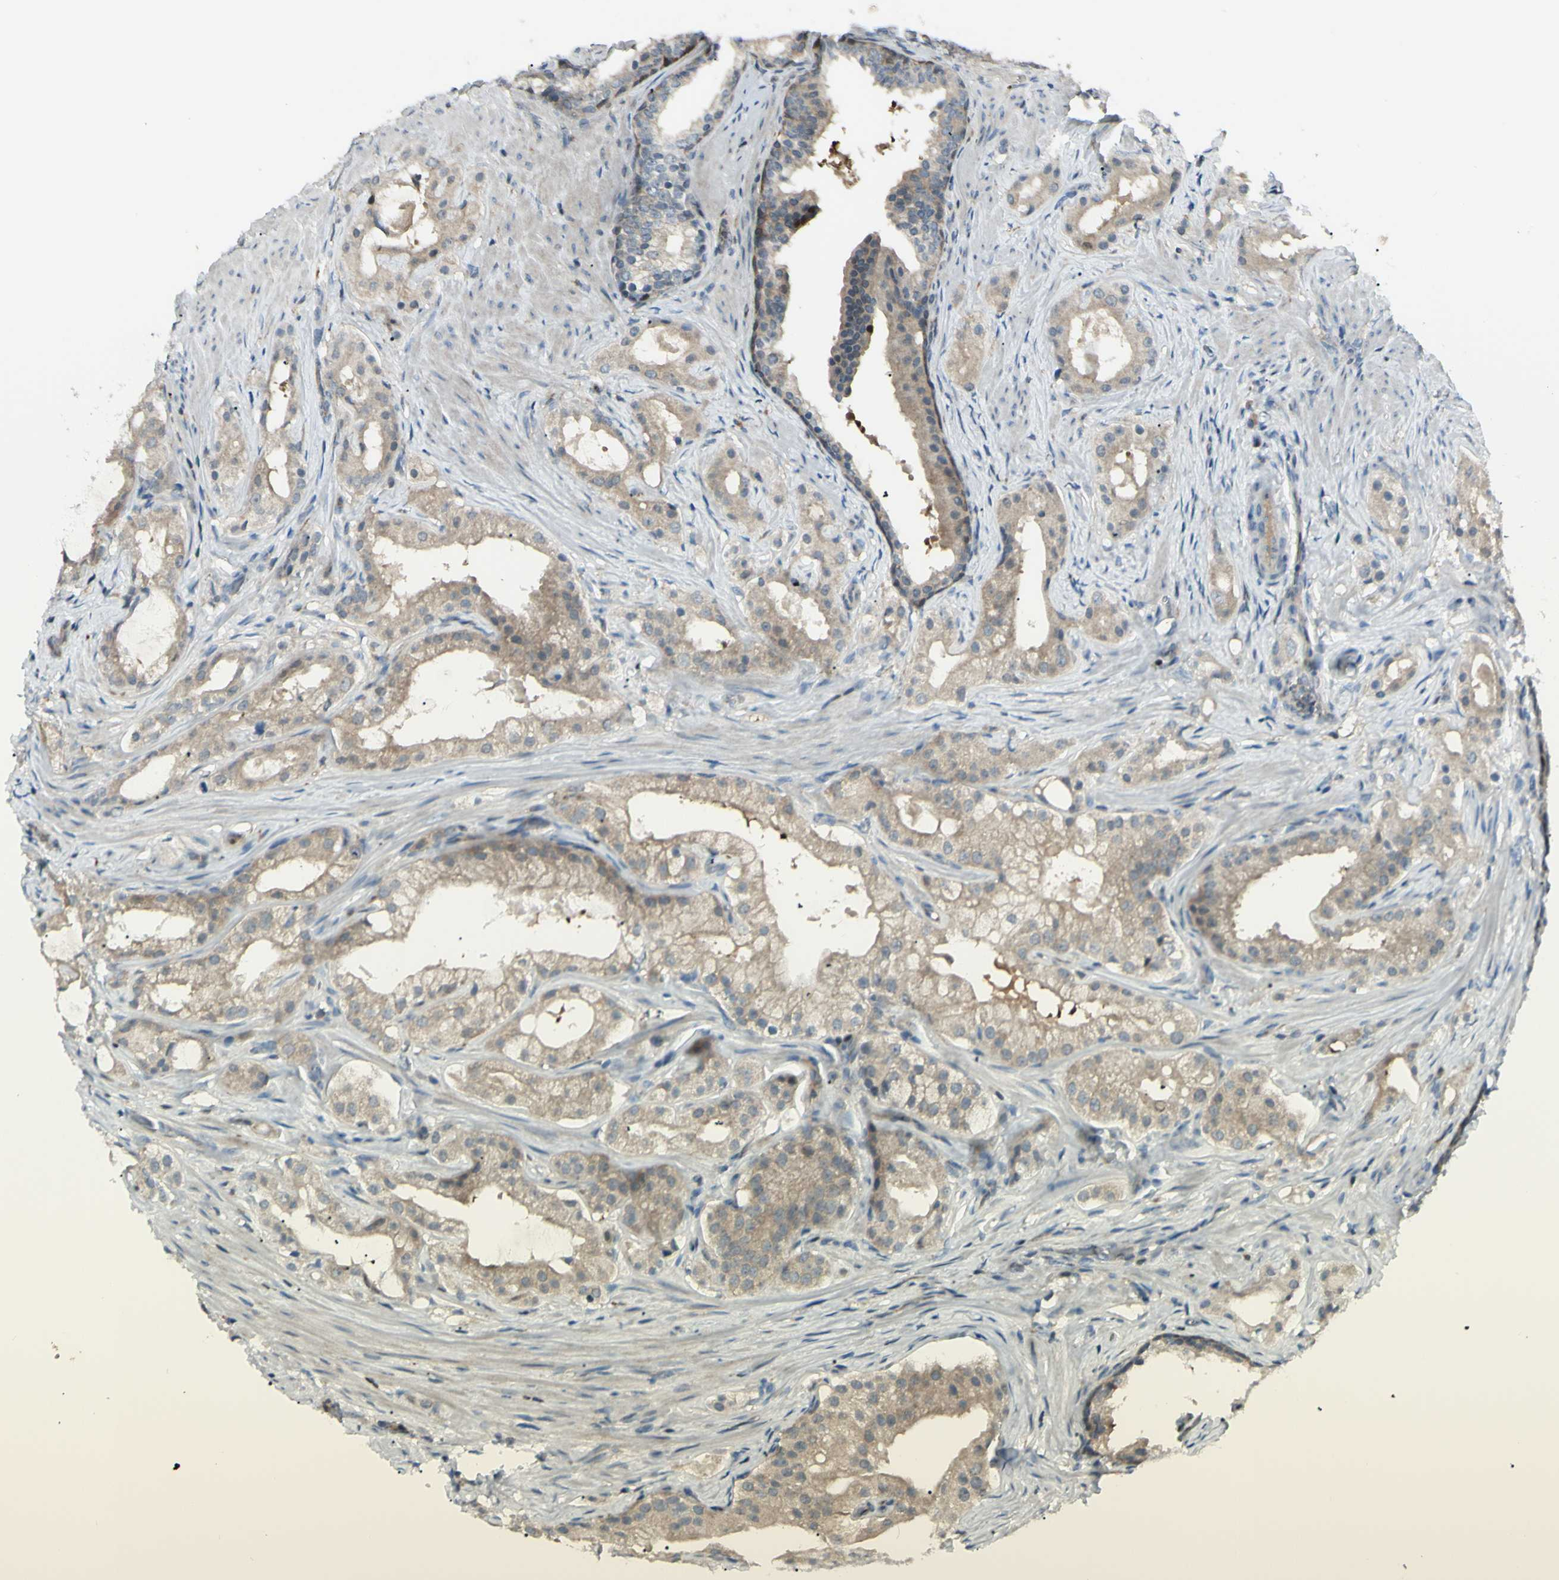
{"staining": {"intensity": "weak", "quantity": ">75%", "location": "cytoplasmic/membranous"}, "tissue": "prostate cancer", "cell_type": "Tumor cells", "image_type": "cancer", "snomed": [{"axis": "morphology", "description": "Adenocarcinoma, Low grade"}, {"axis": "topography", "description": "Prostate"}], "caption": "This is an image of immunohistochemistry (IHC) staining of adenocarcinoma (low-grade) (prostate), which shows weak positivity in the cytoplasmic/membranous of tumor cells.", "gene": "C1orf159", "patient": {"sex": "male", "age": 59}}